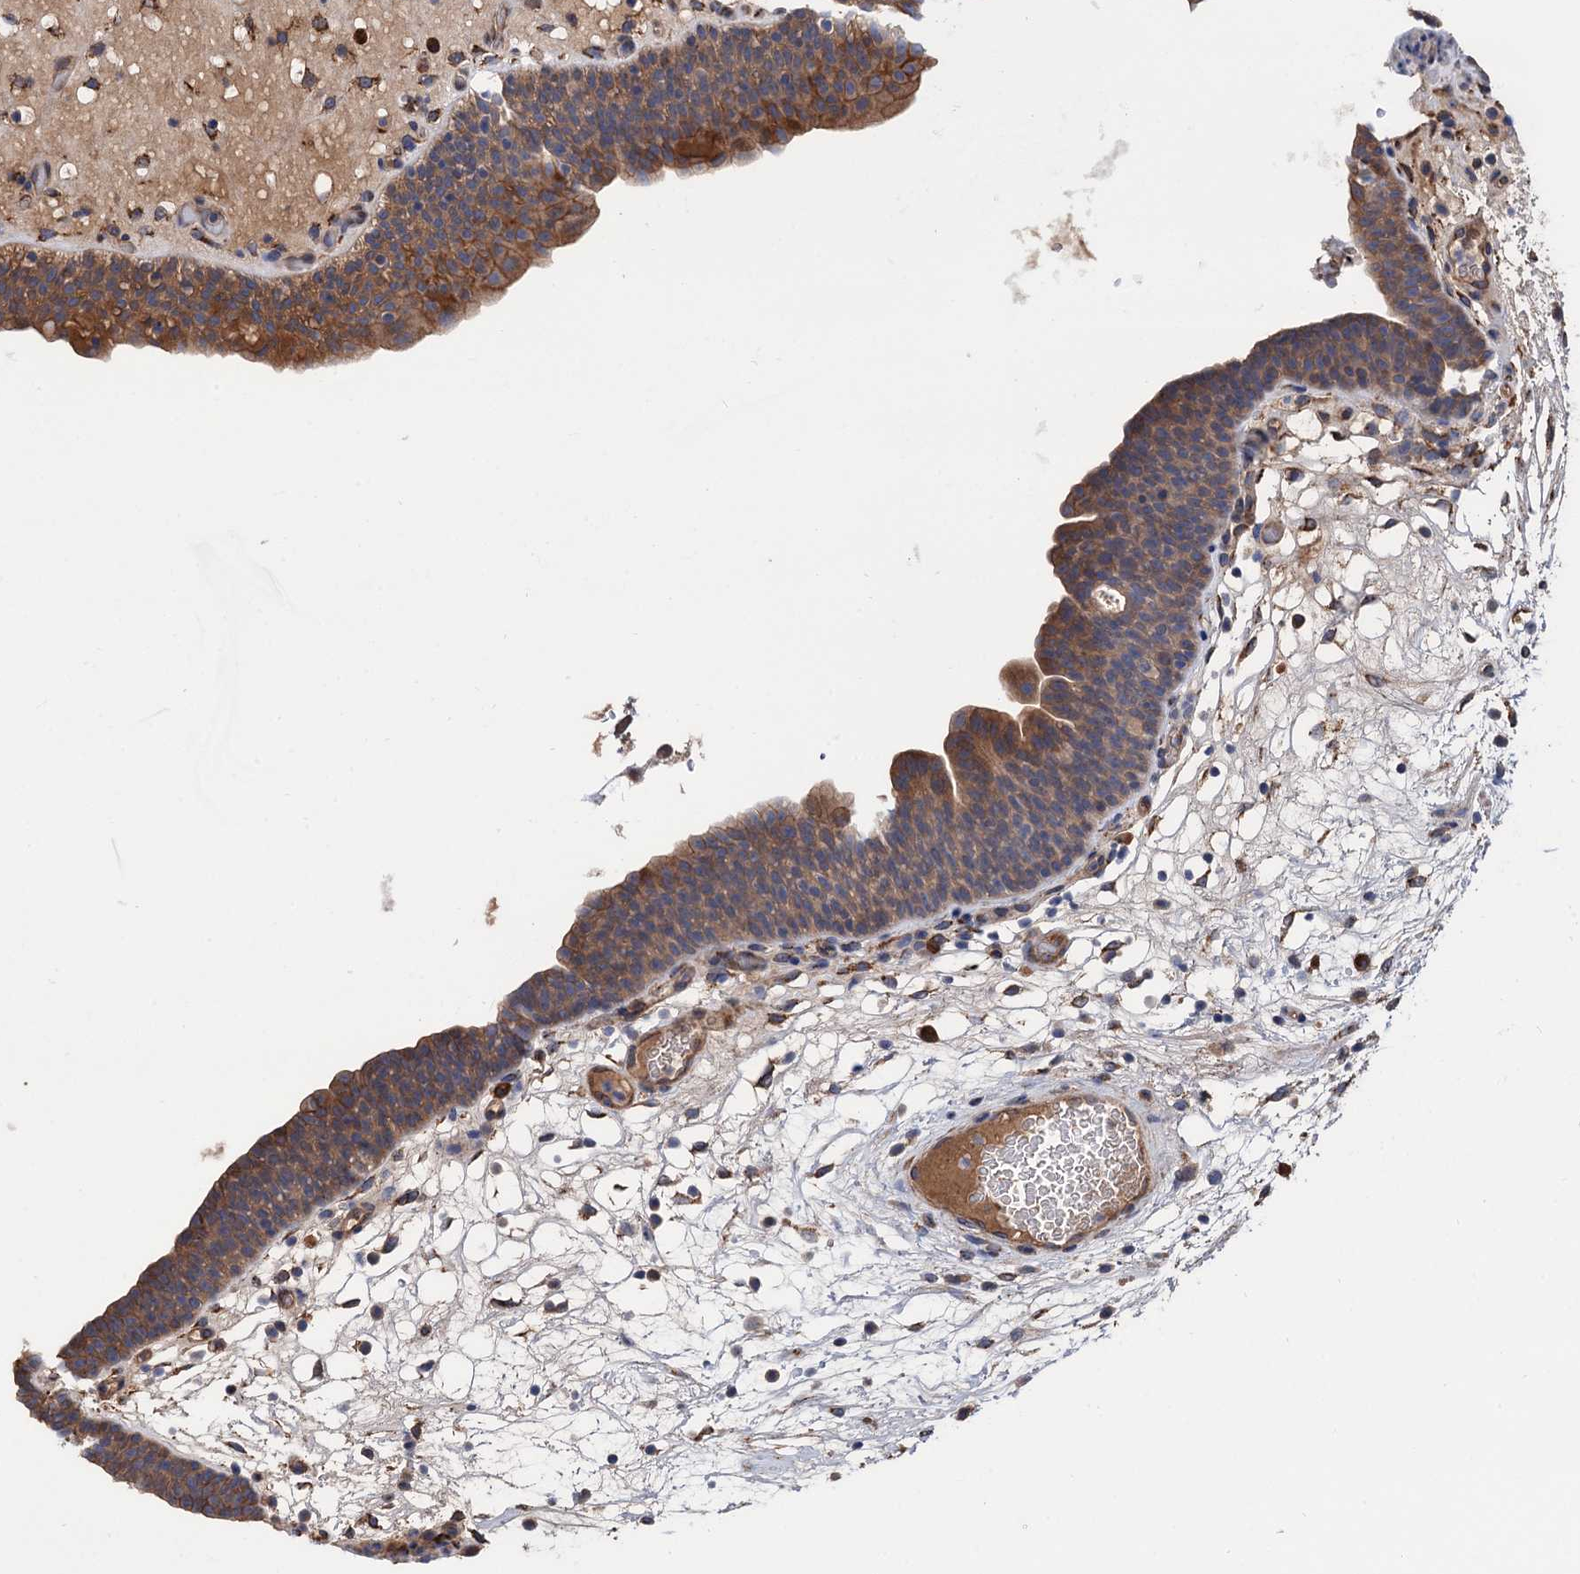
{"staining": {"intensity": "moderate", "quantity": "25%-75%", "location": "cytoplasmic/membranous"}, "tissue": "urinary bladder", "cell_type": "Urothelial cells", "image_type": "normal", "snomed": [{"axis": "morphology", "description": "Normal tissue, NOS"}, {"axis": "topography", "description": "Urinary bladder"}], "caption": "Urinary bladder stained with immunohistochemistry (IHC) shows moderate cytoplasmic/membranous positivity in approximately 25%-75% of urothelial cells.", "gene": "CNNM1", "patient": {"sex": "male", "age": 71}}